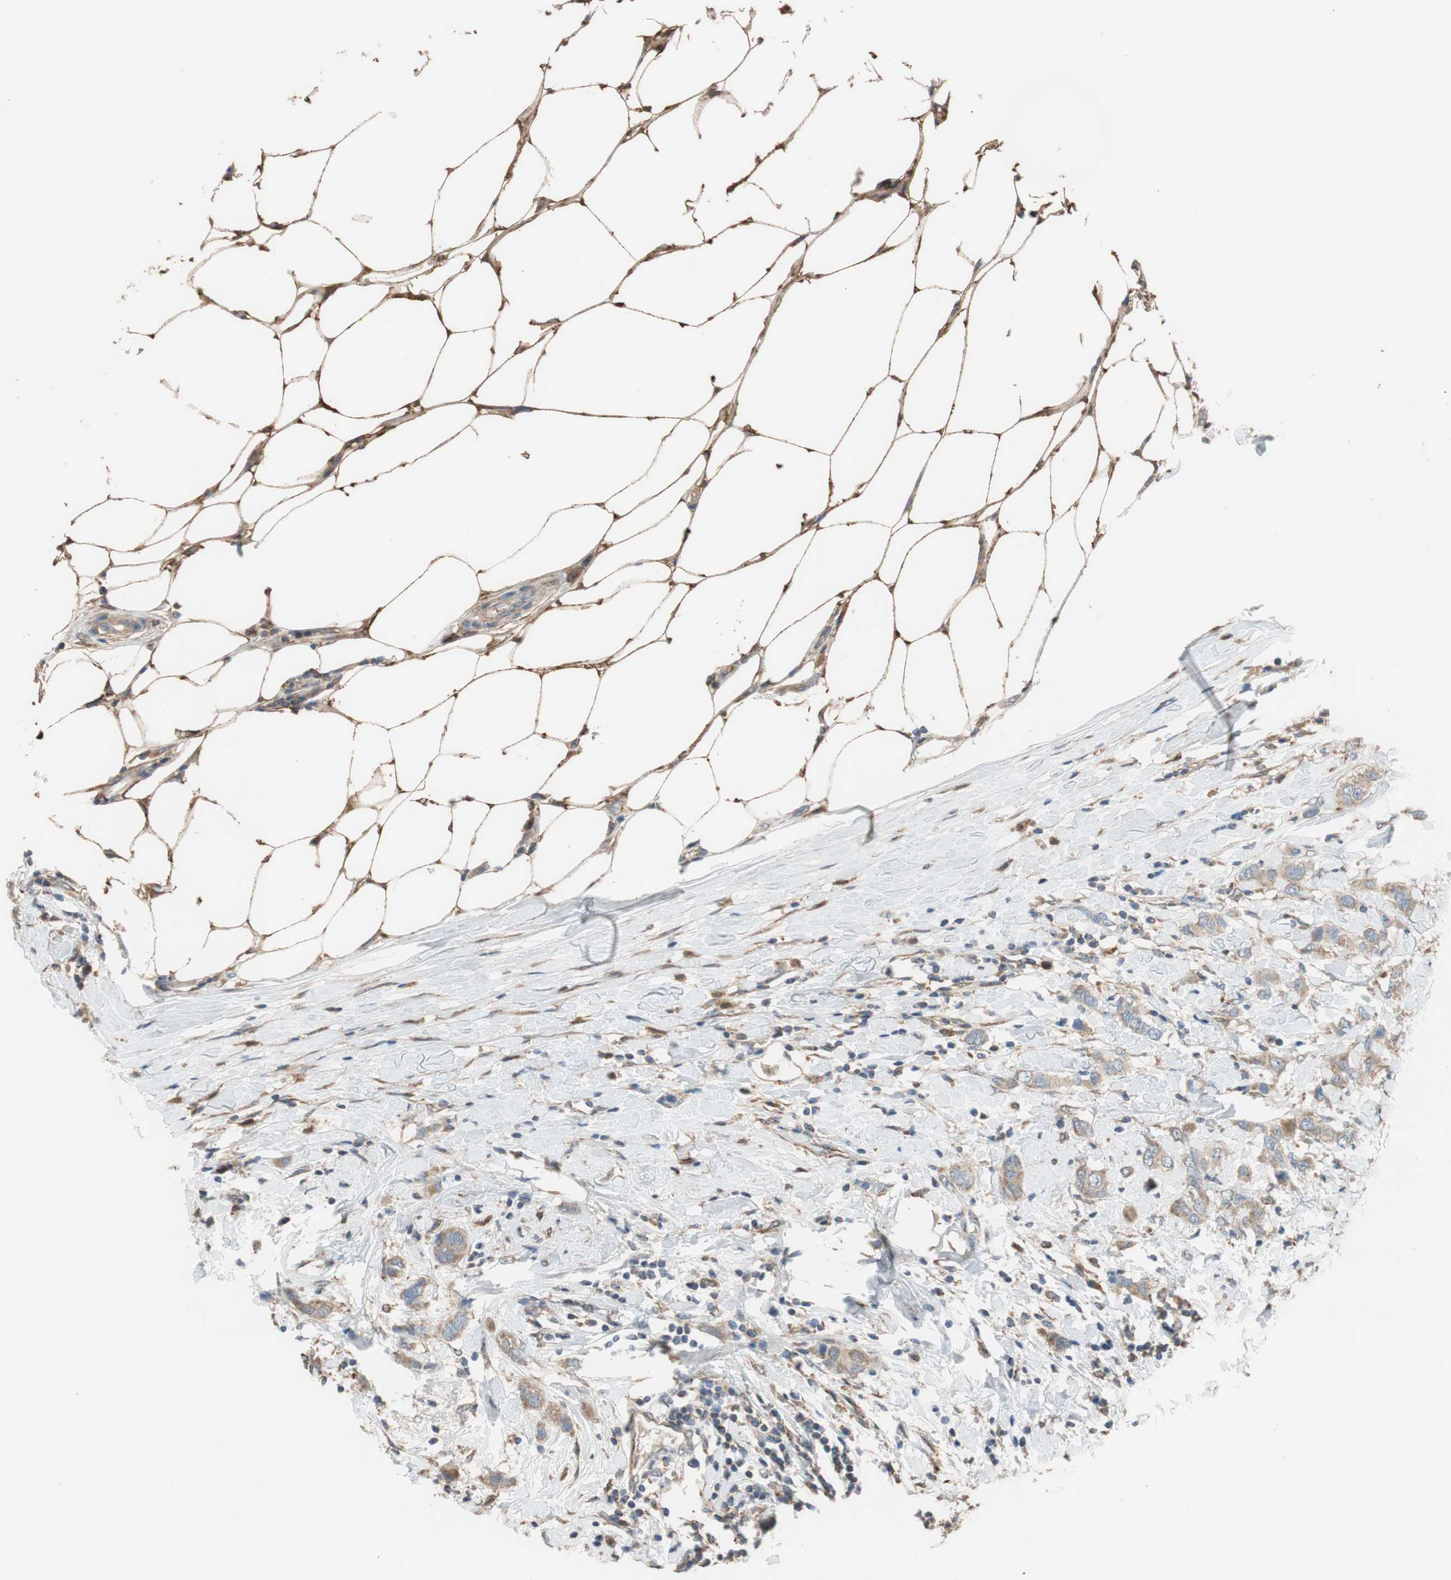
{"staining": {"intensity": "moderate", "quantity": ">75%", "location": "cytoplasmic/membranous"}, "tissue": "breast cancer", "cell_type": "Tumor cells", "image_type": "cancer", "snomed": [{"axis": "morphology", "description": "Duct carcinoma"}, {"axis": "topography", "description": "Breast"}], "caption": "Breast intraductal carcinoma tissue displays moderate cytoplasmic/membranous staining in about >75% of tumor cells The staining is performed using DAB (3,3'-diaminobenzidine) brown chromogen to label protein expression. The nuclei are counter-stained blue using hematoxylin.", "gene": "ALDH1A2", "patient": {"sex": "female", "age": 50}}